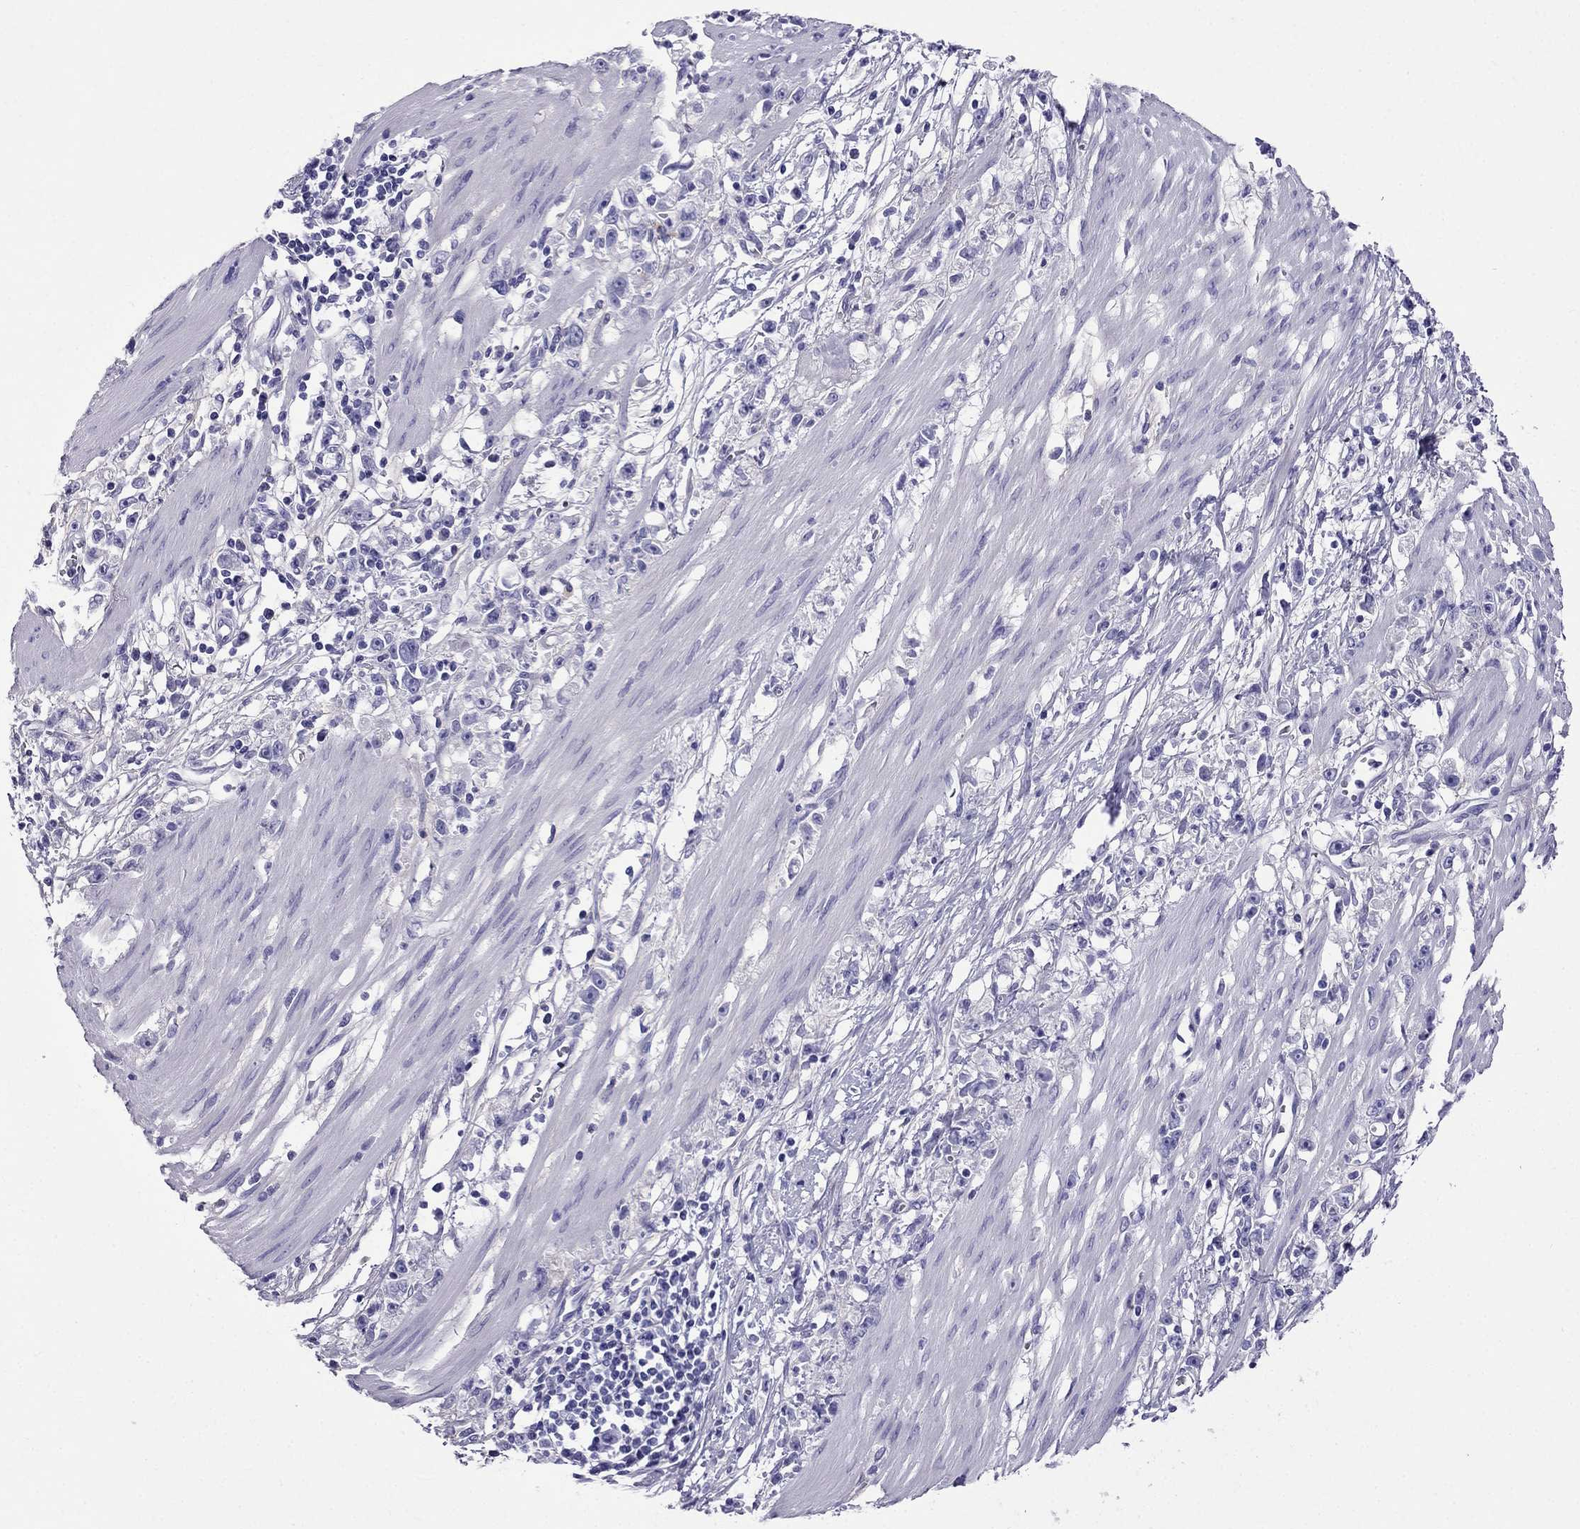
{"staining": {"intensity": "negative", "quantity": "none", "location": "none"}, "tissue": "stomach cancer", "cell_type": "Tumor cells", "image_type": "cancer", "snomed": [{"axis": "morphology", "description": "Adenocarcinoma, NOS"}, {"axis": "topography", "description": "Stomach"}], "caption": "A high-resolution image shows IHC staining of adenocarcinoma (stomach), which exhibits no significant positivity in tumor cells. The staining is performed using DAB brown chromogen with nuclei counter-stained in using hematoxylin.", "gene": "ARR3", "patient": {"sex": "female", "age": 59}}